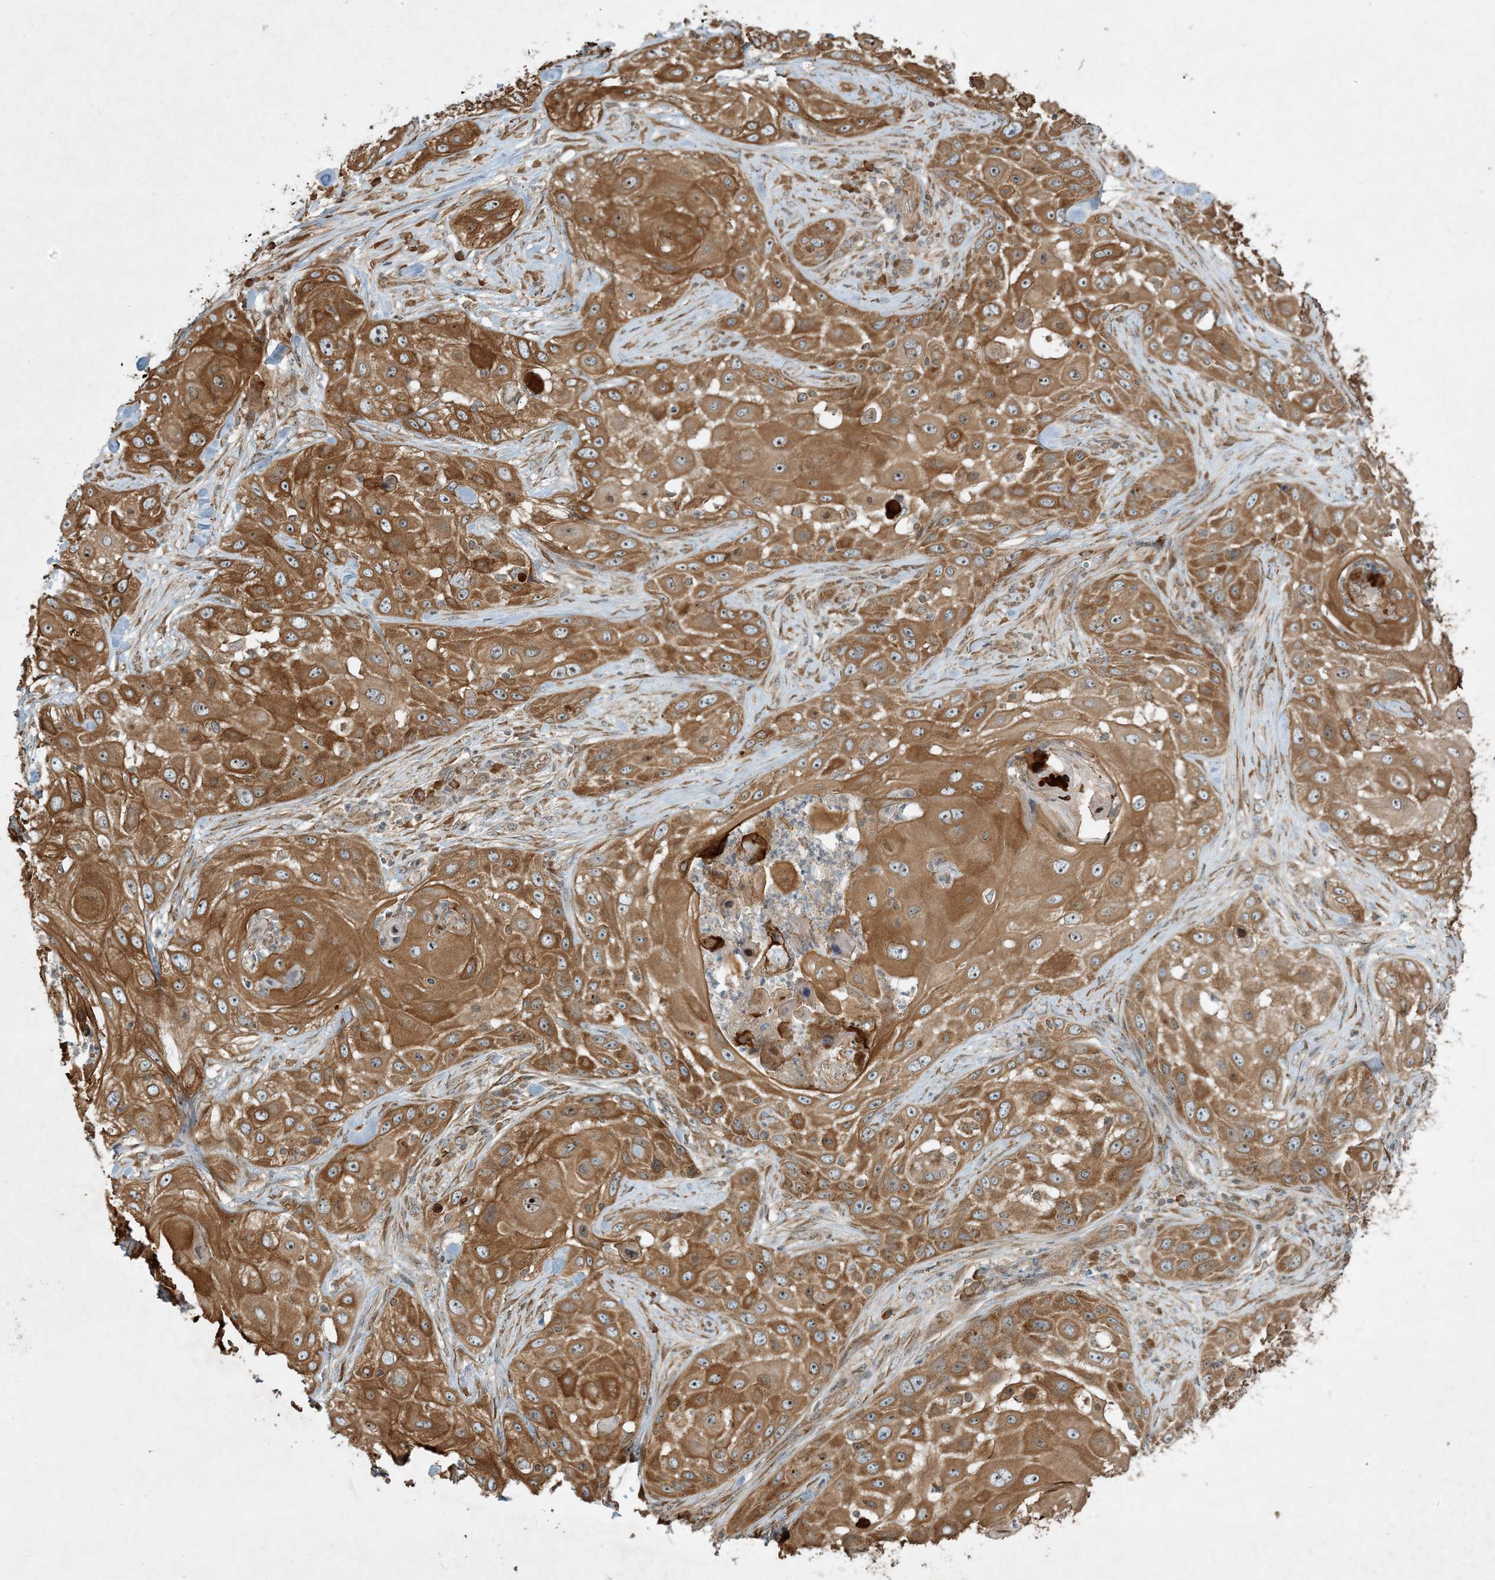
{"staining": {"intensity": "moderate", "quantity": ">75%", "location": "cytoplasmic/membranous"}, "tissue": "skin cancer", "cell_type": "Tumor cells", "image_type": "cancer", "snomed": [{"axis": "morphology", "description": "Squamous cell carcinoma, NOS"}, {"axis": "topography", "description": "Skin"}], "caption": "Immunohistochemistry (DAB) staining of human skin cancer (squamous cell carcinoma) reveals moderate cytoplasmic/membranous protein staining in approximately >75% of tumor cells. Using DAB (brown) and hematoxylin (blue) stains, captured at high magnification using brightfield microscopy.", "gene": "COMMD8", "patient": {"sex": "female", "age": 44}}